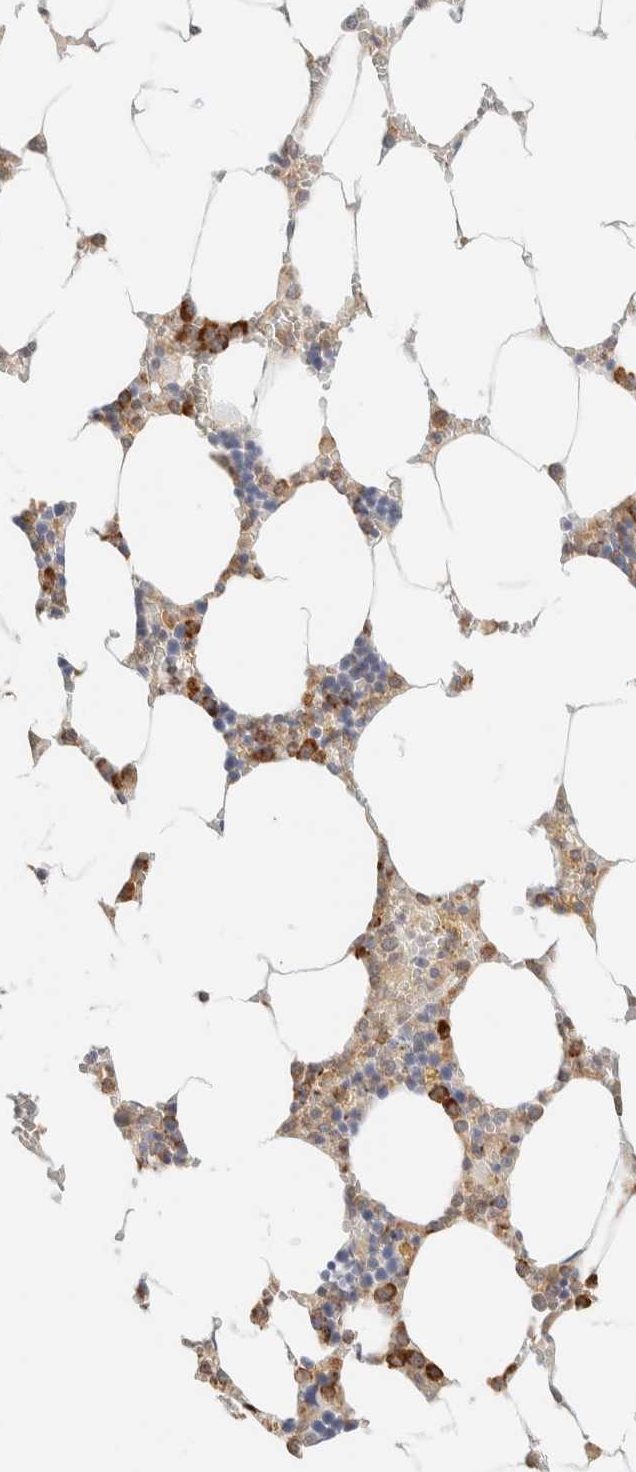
{"staining": {"intensity": "moderate", "quantity": "25%-75%", "location": "cytoplasmic/membranous"}, "tissue": "bone marrow", "cell_type": "Hematopoietic cells", "image_type": "normal", "snomed": [{"axis": "morphology", "description": "Normal tissue, NOS"}, {"axis": "topography", "description": "Bone marrow"}], "caption": "IHC image of normal human bone marrow stained for a protein (brown), which demonstrates medium levels of moderate cytoplasmic/membranous positivity in approximately 25%-75% of hematopoietic cells.", "gene": "TBC1D8B", "patient": {"sex": "male", "age": 70}}